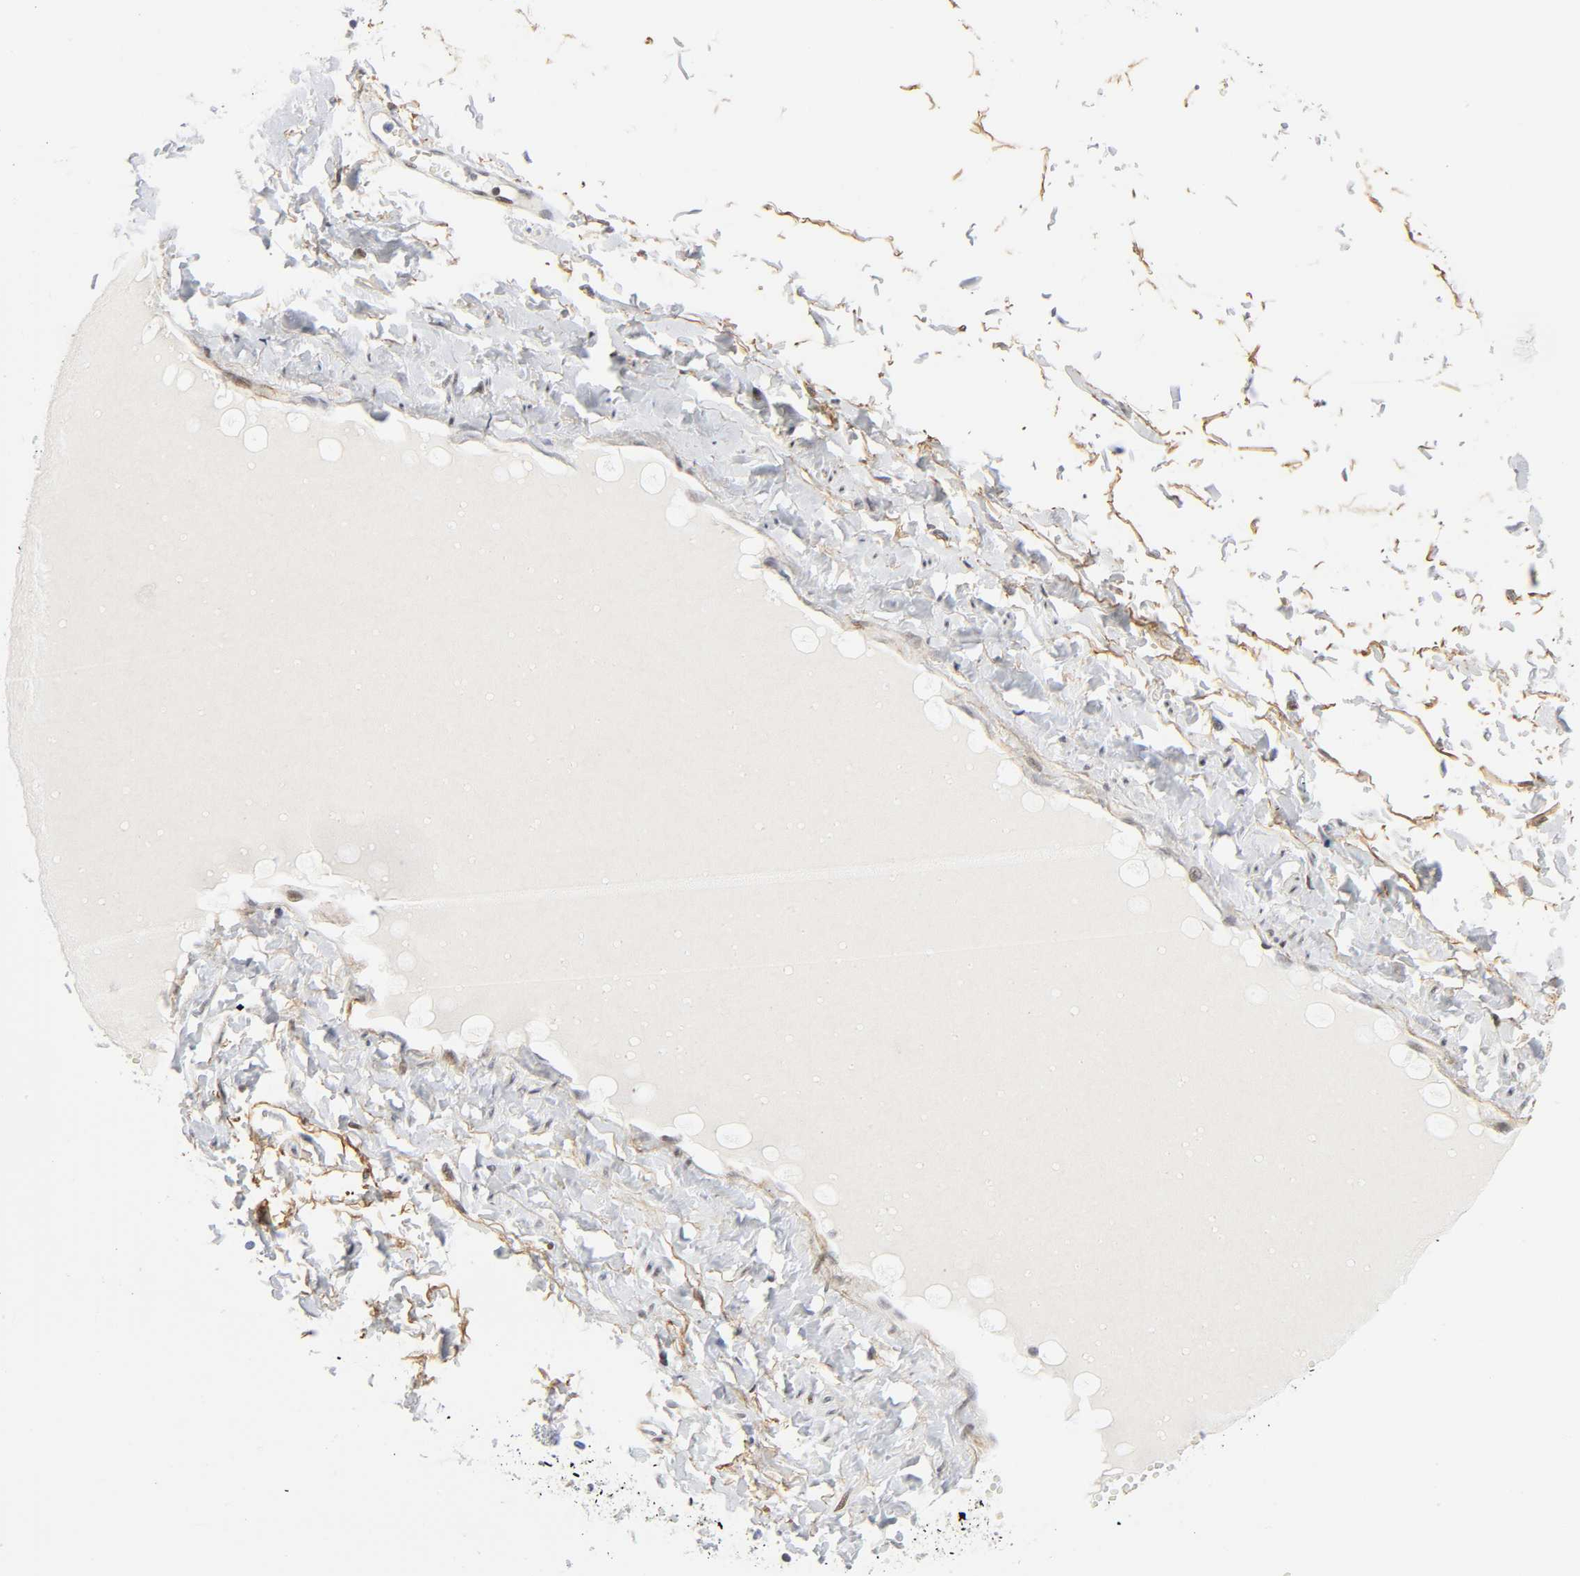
{"staining": {"intensity": "moderate", "quantity": ">75%", "location": "nuclear"}, "tissue": "soft tissue", "cell_type": "Fibroblasts", "image_type": "normal", "snomed": [{"axis": "morphology", "description": "Normal tissue, NOS"}, {"axis": "morphology", "description": "Inflammation, NOS"}, {"axis": "topography", "description": "Vascular tissue"}, {"axis": "topography", "description": "Salivary gland"}], "caption": "Protein expression analysis of unremarkable soft tissue exhibits moderate nuclear positivity in approximately >75% of fibroblasts.", "gene": "DIDO1", "patient": {"sex": "female", "age": 75}}